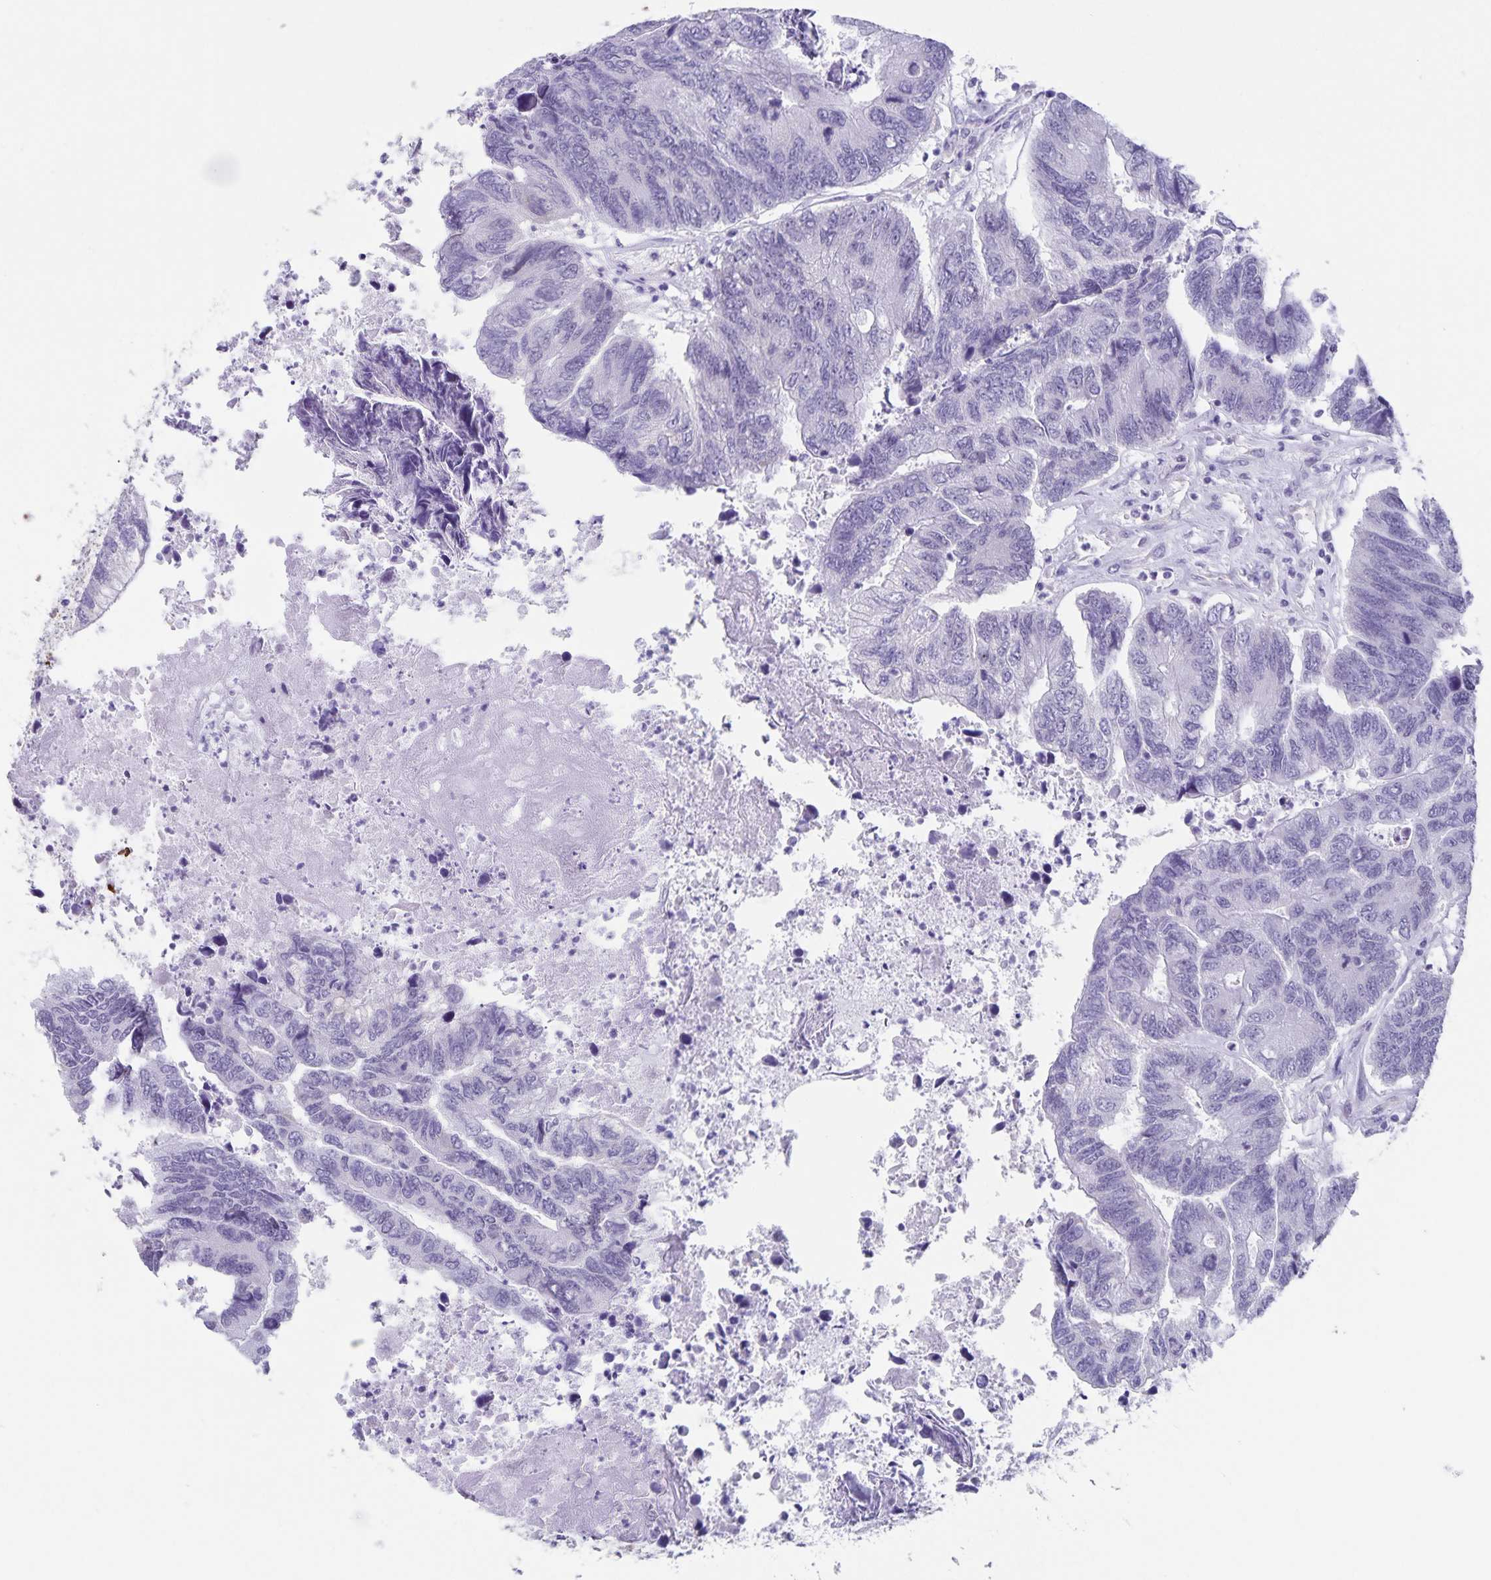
{"staining": {"intensity": "negative", "quantity": "none", "location": "none"}, "tissue": "colorectal cancer", "cell_type": "Tumor cells", "image_type": "cancer", "snomed": [{"axis": "morphology", "description": "Adenocarcinoma, NOS"}, {"axis": "topography", "description": "Colon"}], "caption": "DAB (3,3'-diaminobenzidine) immunohistochemical staining of human colorectal cancer (adenocarcinoma) demonstrates no significant expression in tumor cells.", "gene": "SYNM", "patient": {"sex": "female", "age": 67}}